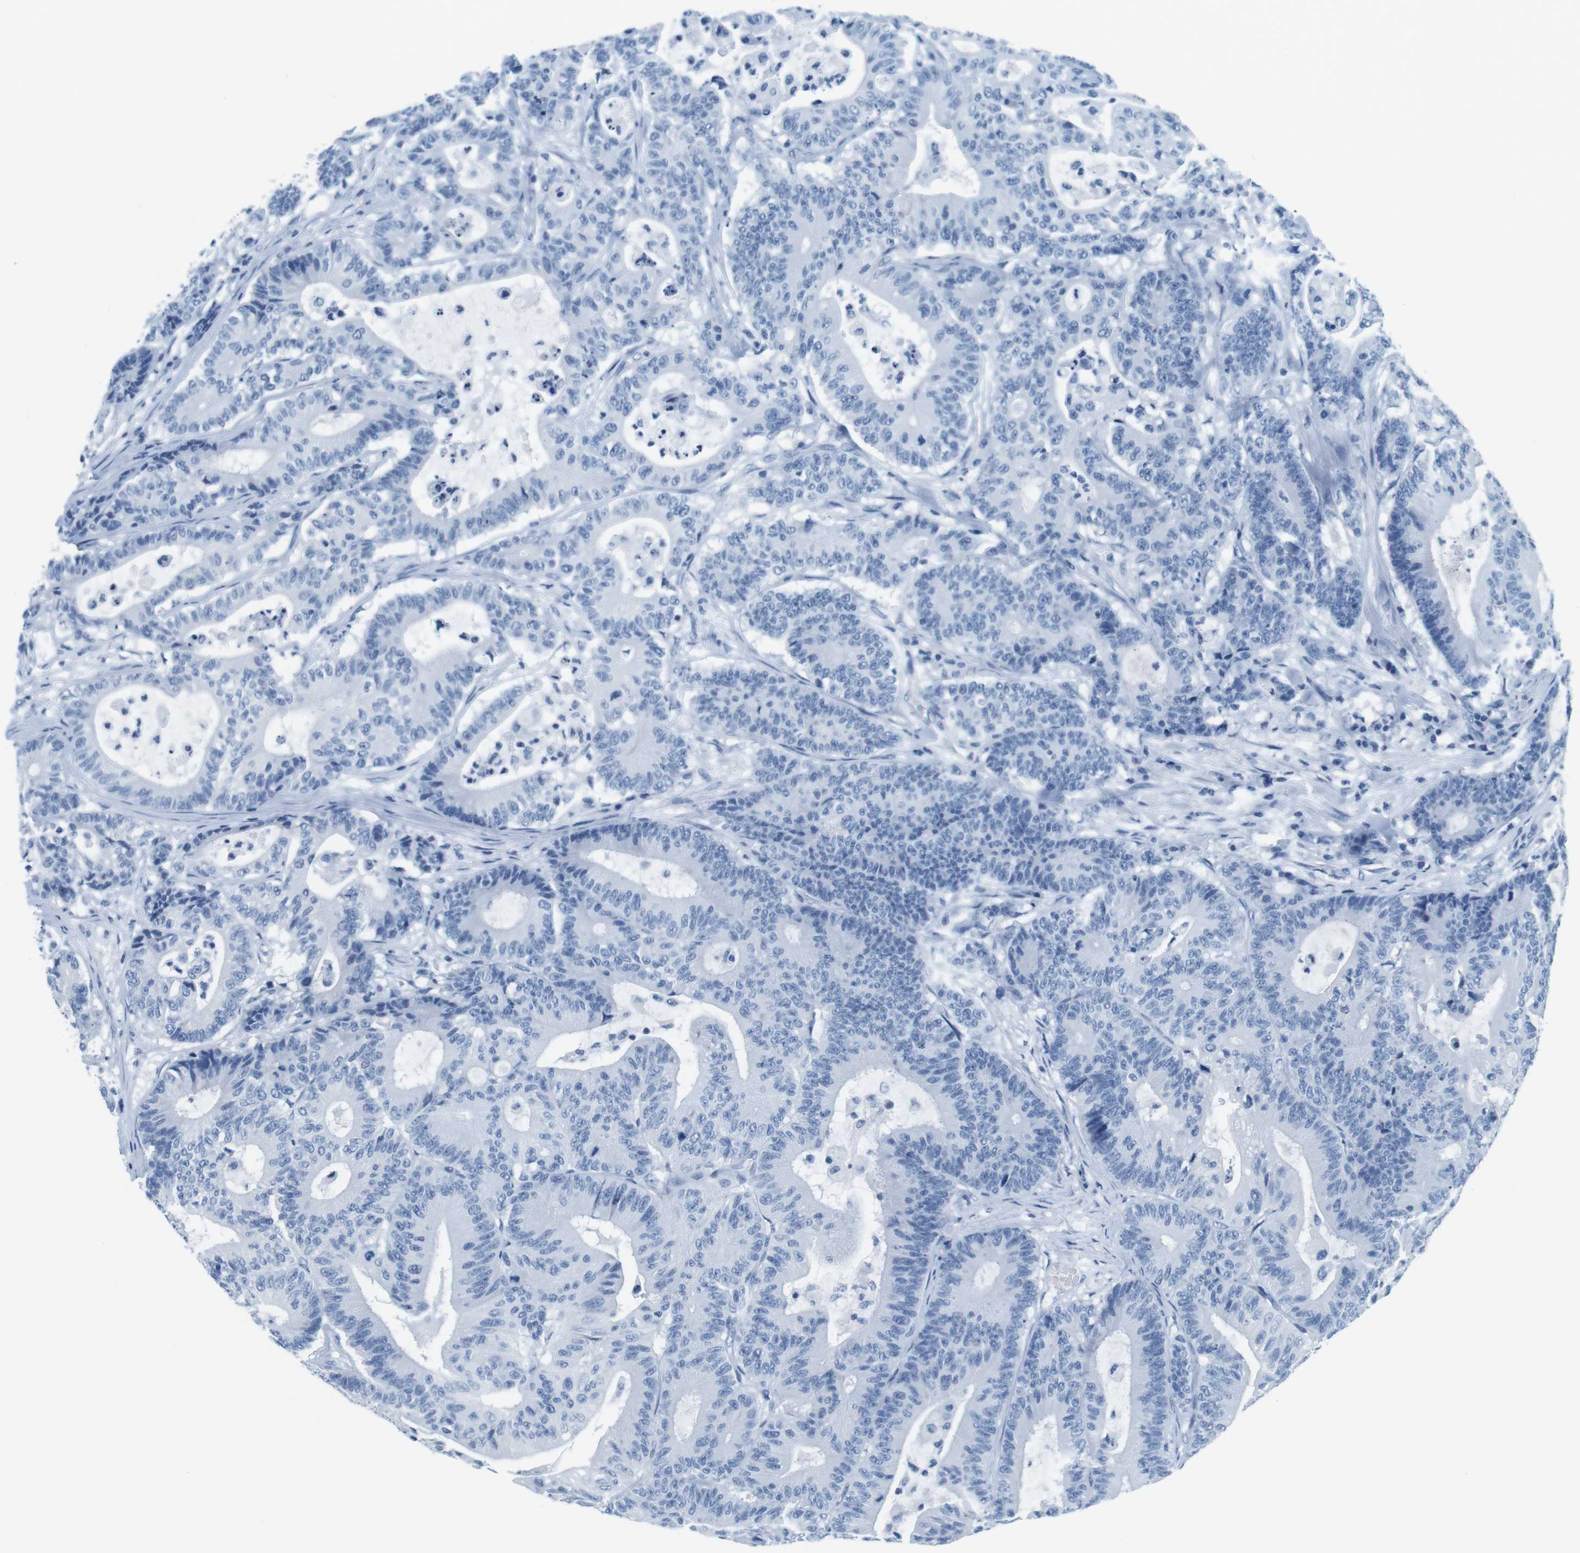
{"staining": {"intensity": "negative", "quantity": "none", "location": "none"}, "tissue": "colorectal cancer", "cell_type": "Tumor cells", "image_type": "cancer", "snomed": [{"axis": "morphology", "description": "Adenocarcinoma, NOS"}, {"axis": "topography", "description": "Colon"}], "caption": "Immunohistochemistry (IHC) image of neoplastic tissue: colorectal cancer stained with DAB displays no significant protein expression in tumor cells.", "gene": "CYP2C9", "patient": {"sex": "female", "age": 84}}